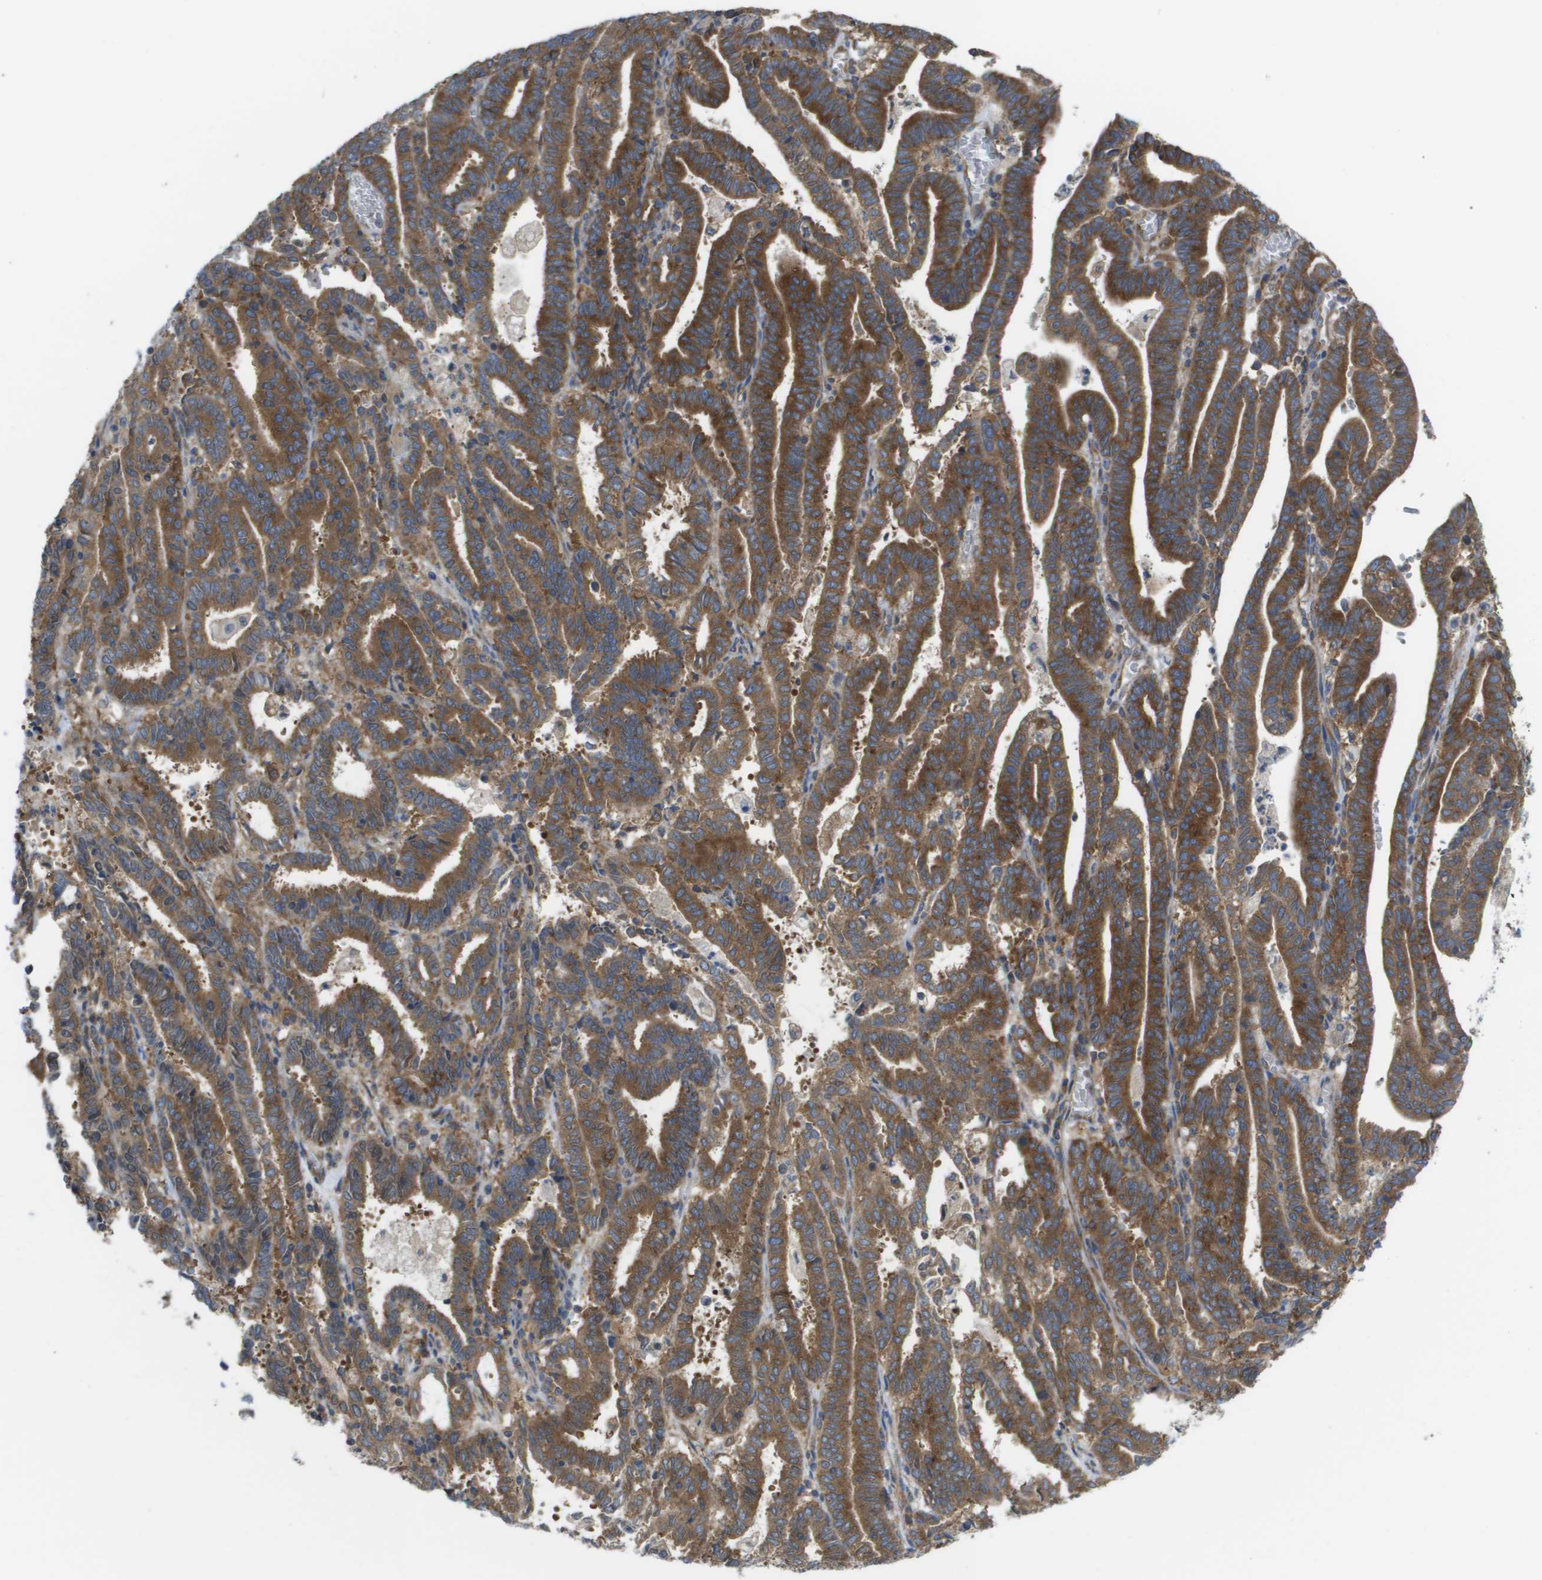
{"staining": {"intensity": "strong", "quantity": ">75%", "location": "cytoplasmic/membranous"}, "tissue": "endometrial cancer", "cell_type": "Tumor cells", "image_type": "cancer", "snomed": [{"axis": "morphology", "description": "Adenocarcinoma, NOS"}, {"axis": "topography", "description": "Uterus"}], "caption": "DAB (3,3'-diaminobenzidine) immunohistochemical staining of human adenocarcinoma (endometrial) displays strong cytoplasmic/membranous protein staining in approximately >75% of tumor cells.", "gene": "EIF4G2", "patient": {"sex": "female", "age": 83}}